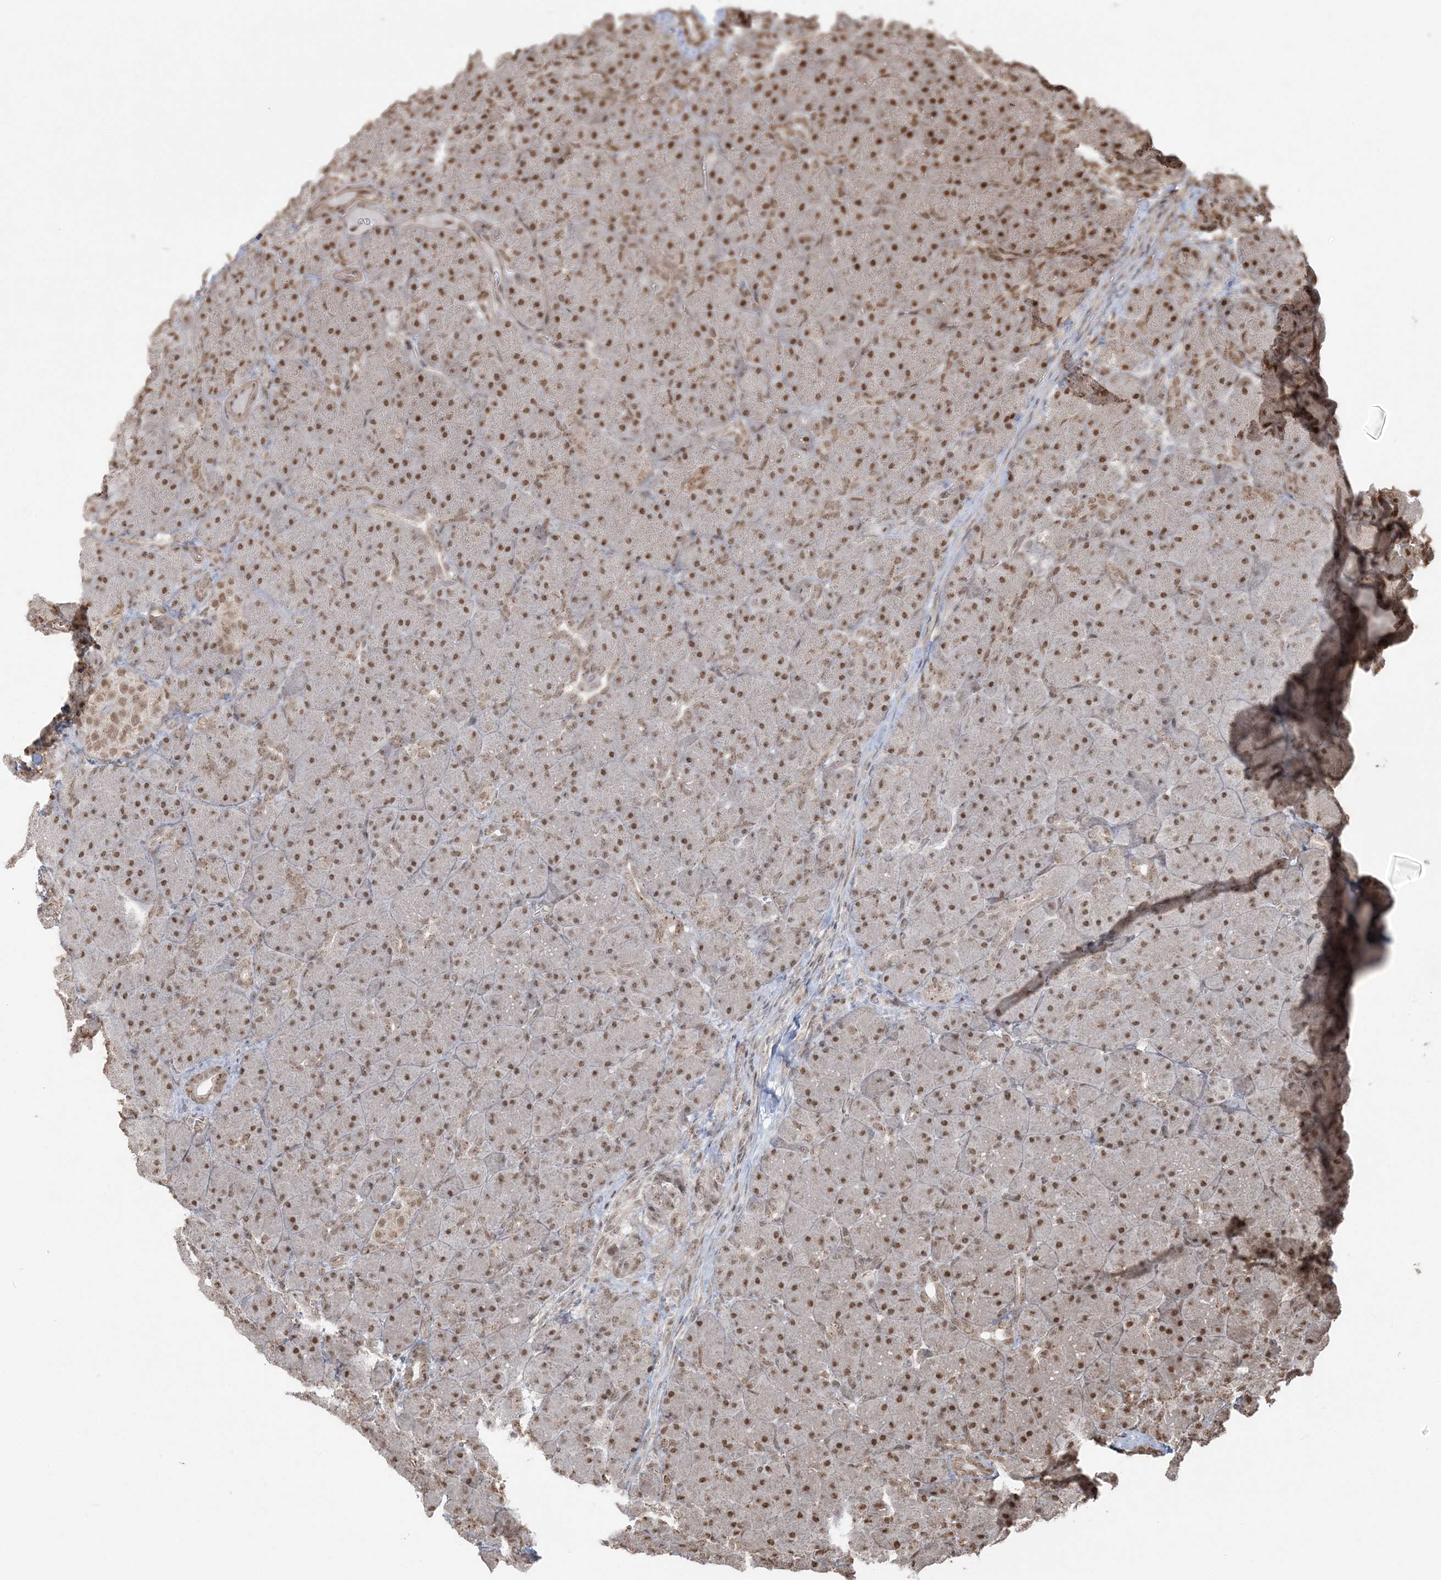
{"staining": {"intensity": "moderate", "quantity": ">75%", "location": "nuclear"}, "tissue": "pancreas", "cell_type": "Exocrine glandular cells", "image_type": "normal", "snomed": [{"axis": "morphology", "description": "Normal tissue, NOS"}, {"axis": "topography", "description": "Pancreas"}], "caption": "IHC photomicrograph of unremarkable human pancreas stained for a protein (brown), which exhibits medium levels of moderate nuclear expression in about >75% of exocrine glandular cells.", "gene": "ZNF839", "patient": {"sex": "male", "age": 66}}